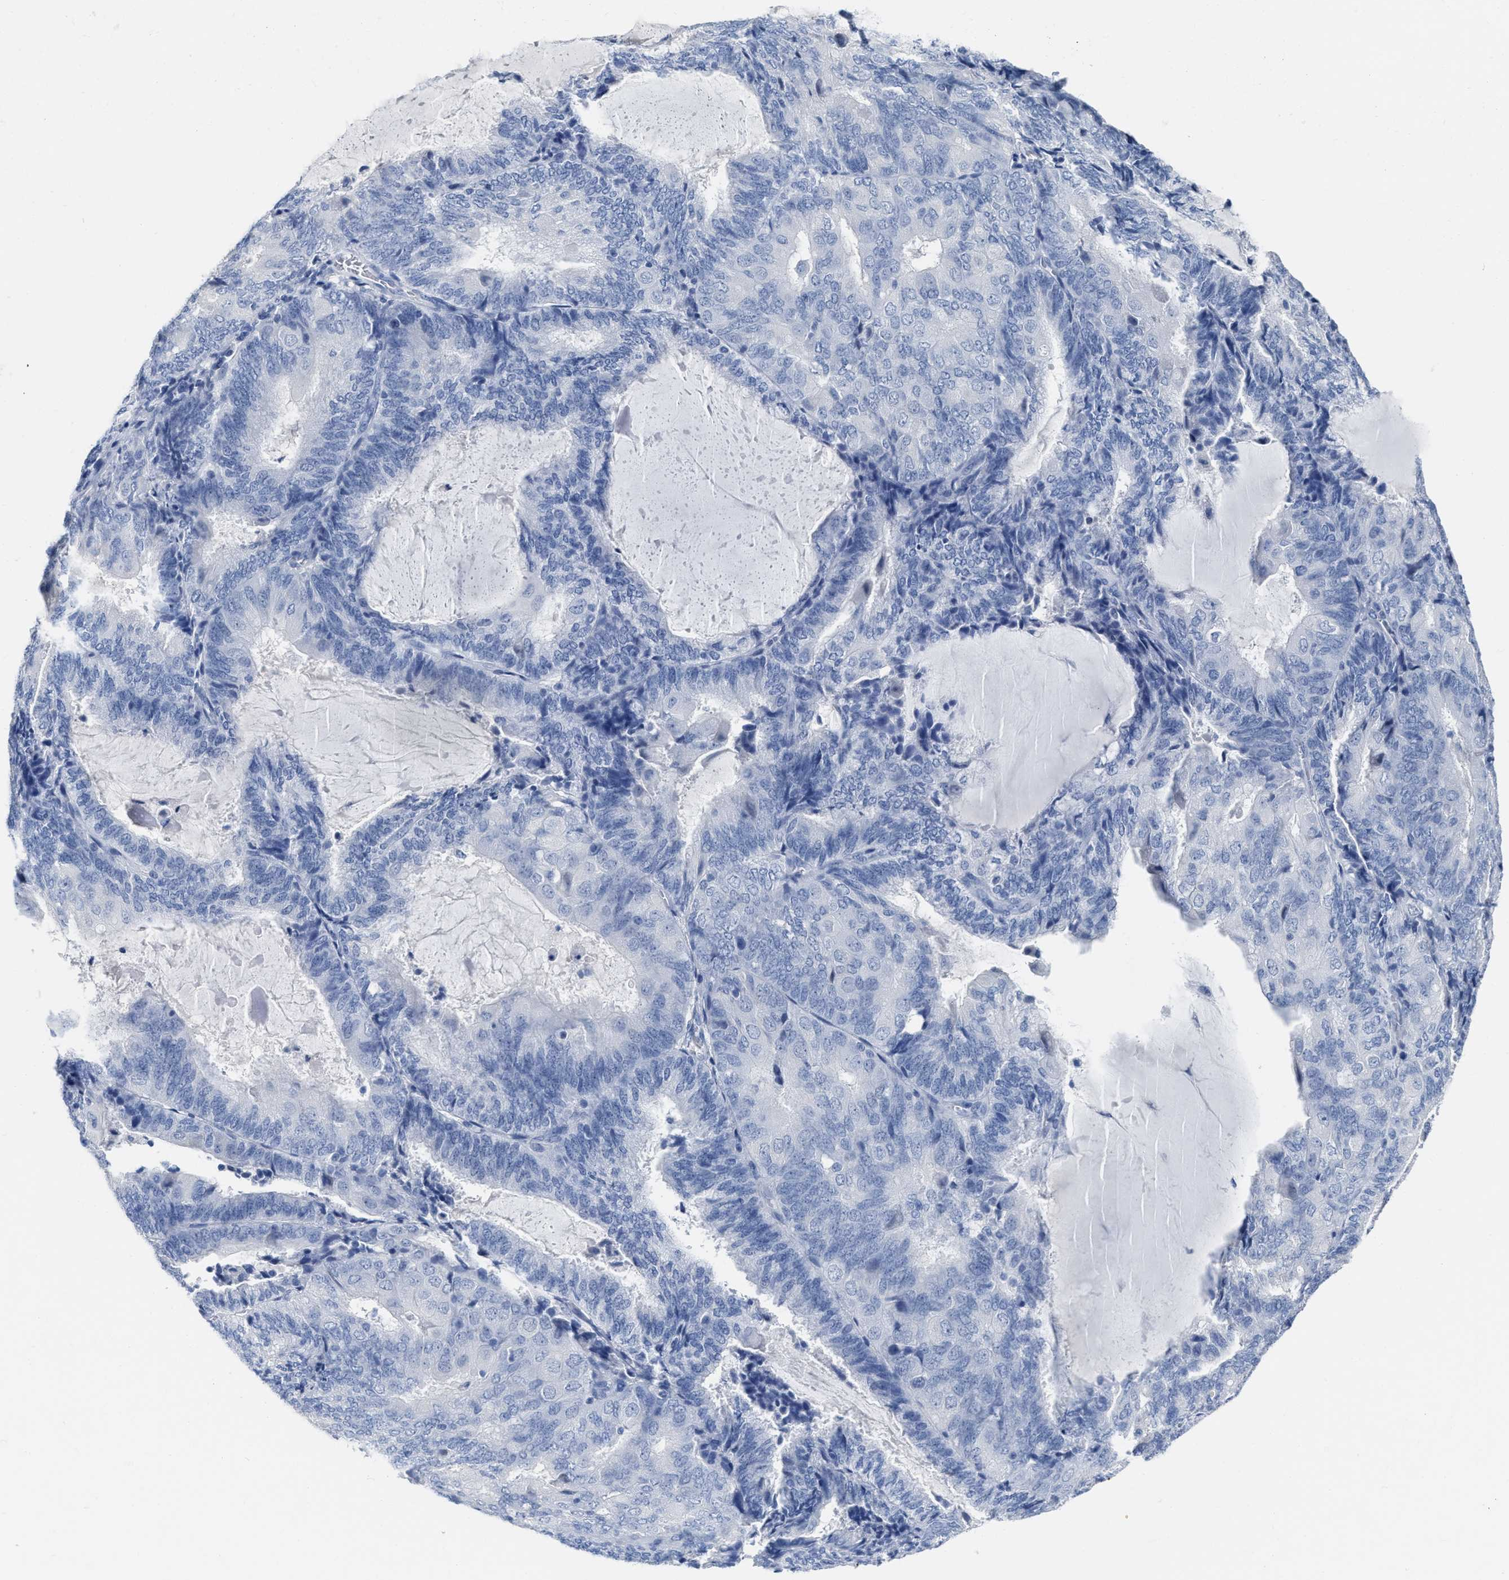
{"staining": {"intensity": "negative", "quantity": "none", "location": "none"}, "tissue": "endometrial cancer", "cell_type": "Tumor cells", "image_type": "cancer", "snomed": [{"axis": "morphology", "description": "Adenocarcinoma, NOS"}, {"axis": "topography", "description": "Endometrium"}], "caption": "The immunohistochemistry (IHC) histopathology image has no significant expression in tumor cells of endometrial cancer (adenocarcinoma) tissue.", "gene": "CEACAM5", "patient": {"sex": "female", "age": 81}}